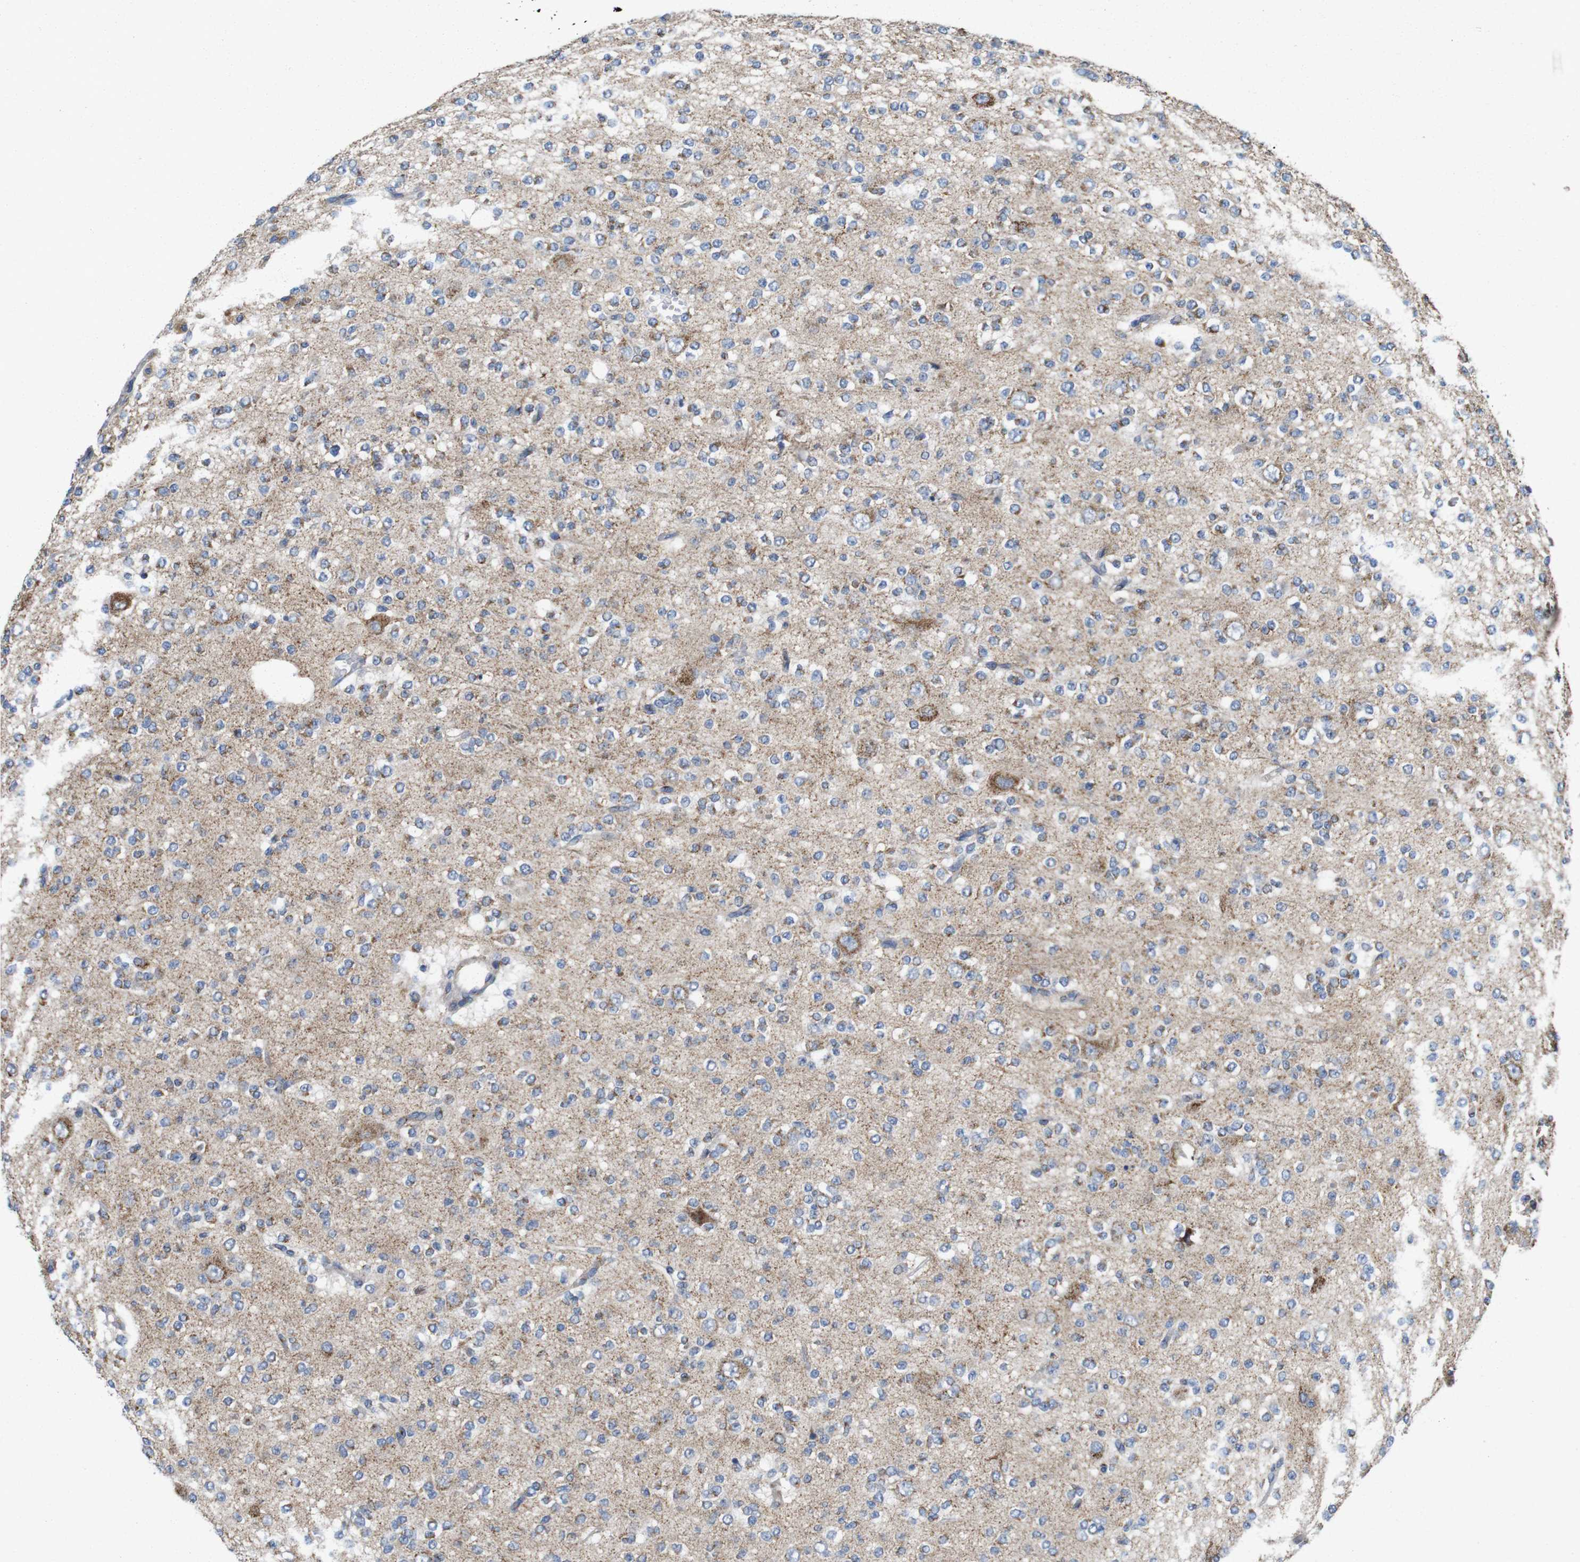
{"staining": {"intensity": "moderate", "quantity": "25%-75%", "location": "cytoplasmic/membranous"}, "tissue": "glioma", "cell_type": "Tumor cells", "image_type": "cancer", "snomed": [{"axis": "morphology", "description": "Glioma, malignant, Low grade"}, {"axis": "topography", "description": "Brain"}], "caption": "IHC staining of glioma, which demonstrates medium levels of moderate cytoplasmic/membranous positivity in about 25%-75% of tumor cells indicating moderate cytoplasmic/membranous protein expression. The staining was performed using DAB (3,3'-diaminobenzidine) (brown) for protein detection and nuclei were counterstained in hematoxylin (blue).", "gene": "EFCAB14", "patient": {"sex": "male", "age": 38}}